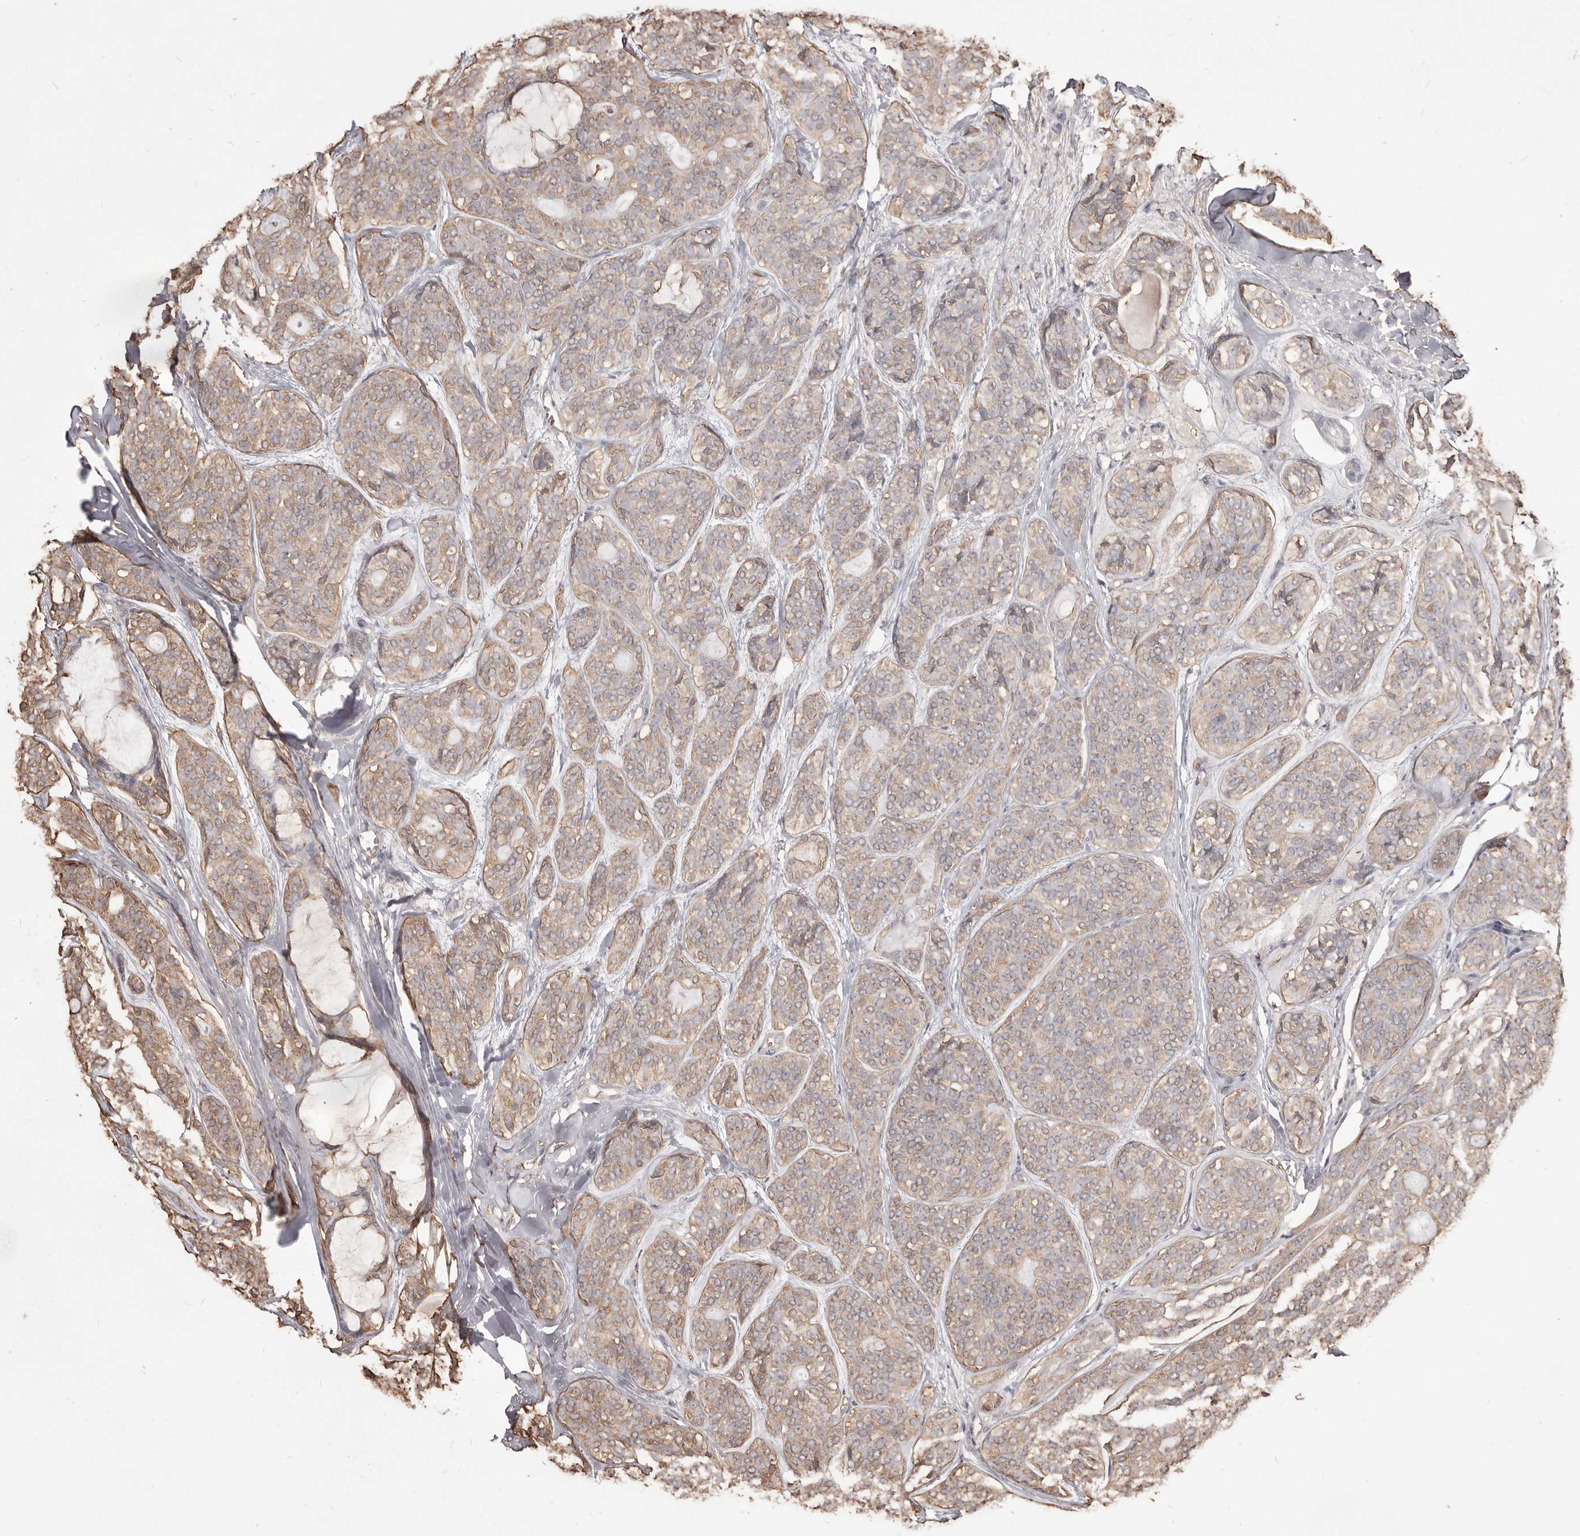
{"staining": {"intensity": "weak", "quantity": ">75%", "location": "cytoplasmic/membranous"}, "tissue": "head and neck cancer", "cell_type": "Tumor cells", "image_type": "cancer", "snomed": [{"axis": "morphology", "description": "Adenocarcinoma, NOS"}, {"axis": "topography", "description": "Head-Neck"}], "caption": "Immunohistochemistry of human head and neck cancer (adenocarcinoma) exhibits low levels of weak cytoplasmic/membranous expression in approximately >75% of tumor cells.", "gene": "PKM", "patient": {"sex": "male", "age": 66}}